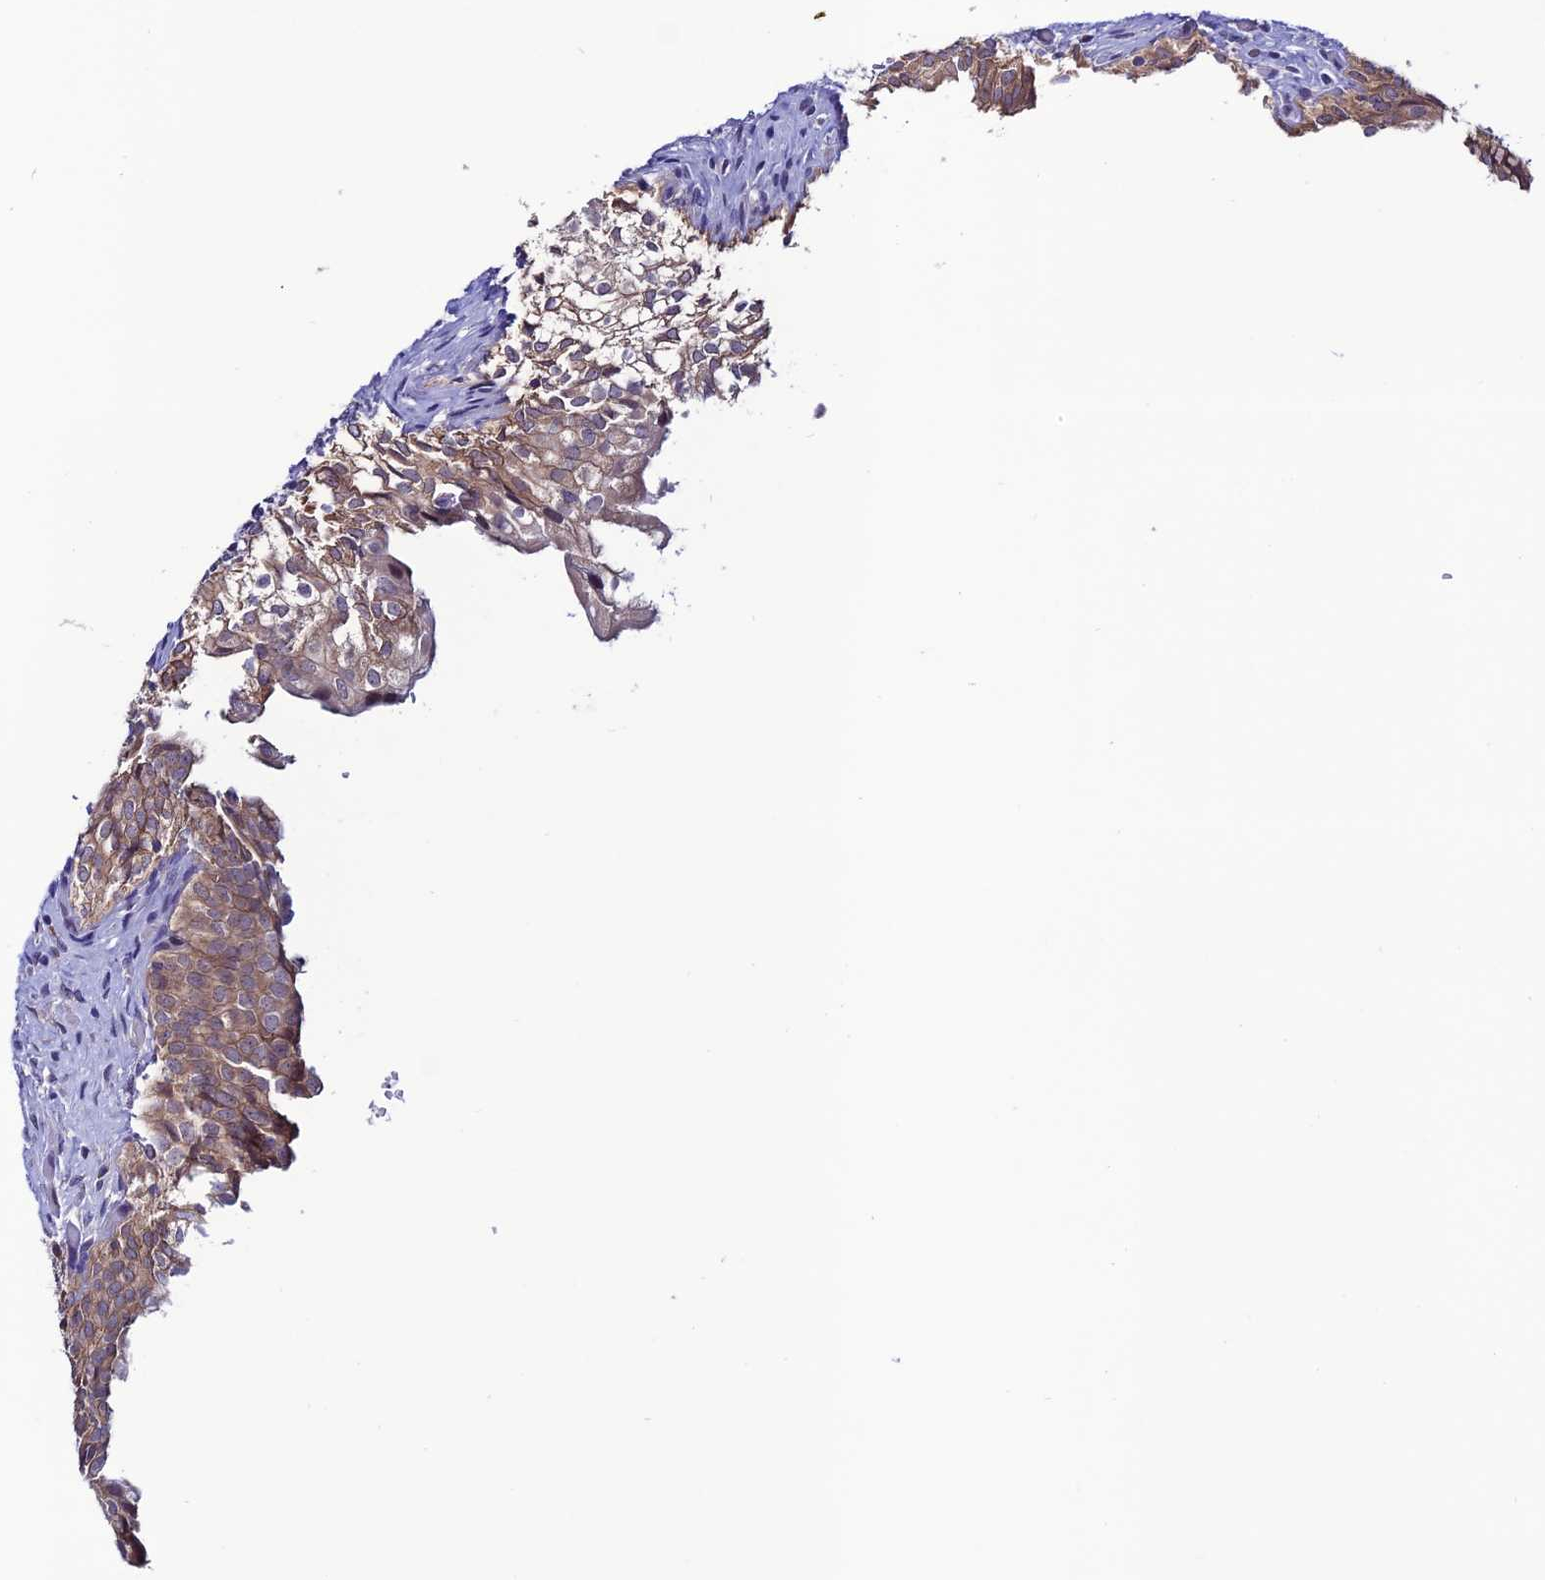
{"staining": {"intensity": "weak", "quantity": ">75%", "location": "cytoplasmic/membranous"}, "tissue": "urinary bladder", "cell_type": "Urothelial cells", "image_type": "normal", "snomed": [{"axis": "morphology", "description": "Normal tissue, NOS"}, {"axis": "topography", "description": "Urinary bladder"}], "caption": "Protein expression analysis of unremarkable urinary bladder shows weak cytoplasmic/membranous staining in about >75% of urothelial cells. The protein of interest is stained brown, and the nuclei are stained in blue (DAB IHC with brightfield microscopy, high magnification).", "gene": "FZD8", "patient": {"sex": "male", "age": 55}}